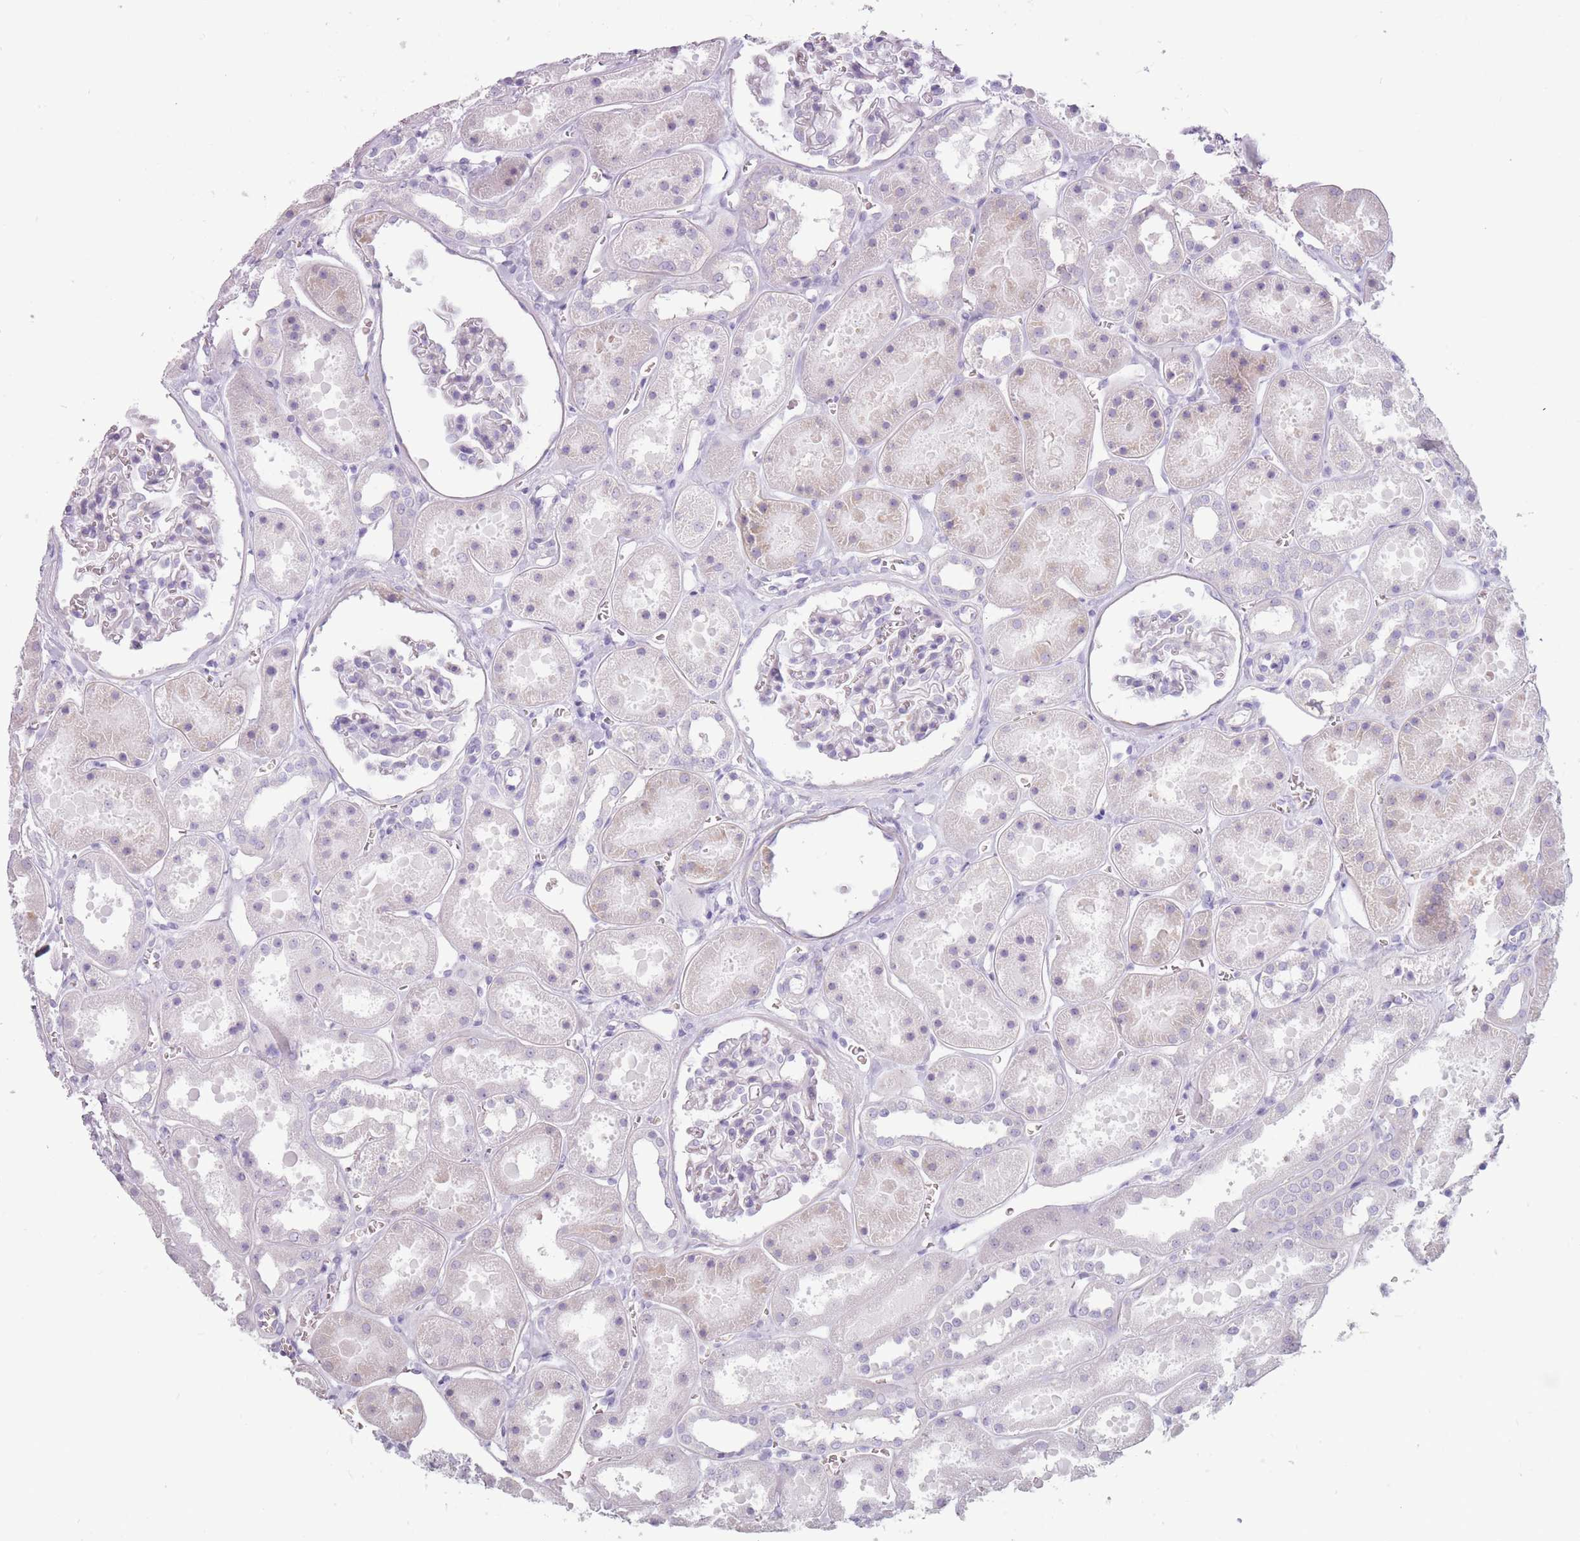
{"staining": {"intensity": "negative", "quantity": "none", "location": "none"}, "tissue": "kidney", "cell_type": "Cells in glomeruli", "image_type": "normal", "snomed": [{"axis": "morphology", "description": "Normal tissue, NOS"}, {"axis": "topography", "description": "Kidney"}], "caption": "High power microscopy photomicrograph of an immunohistochemistry (IHC) image of benign kidney, revealing no significant expression in cells in glomeruli.", "gene": "RPL18", "patient": {"sex": "female", "age": 41}}